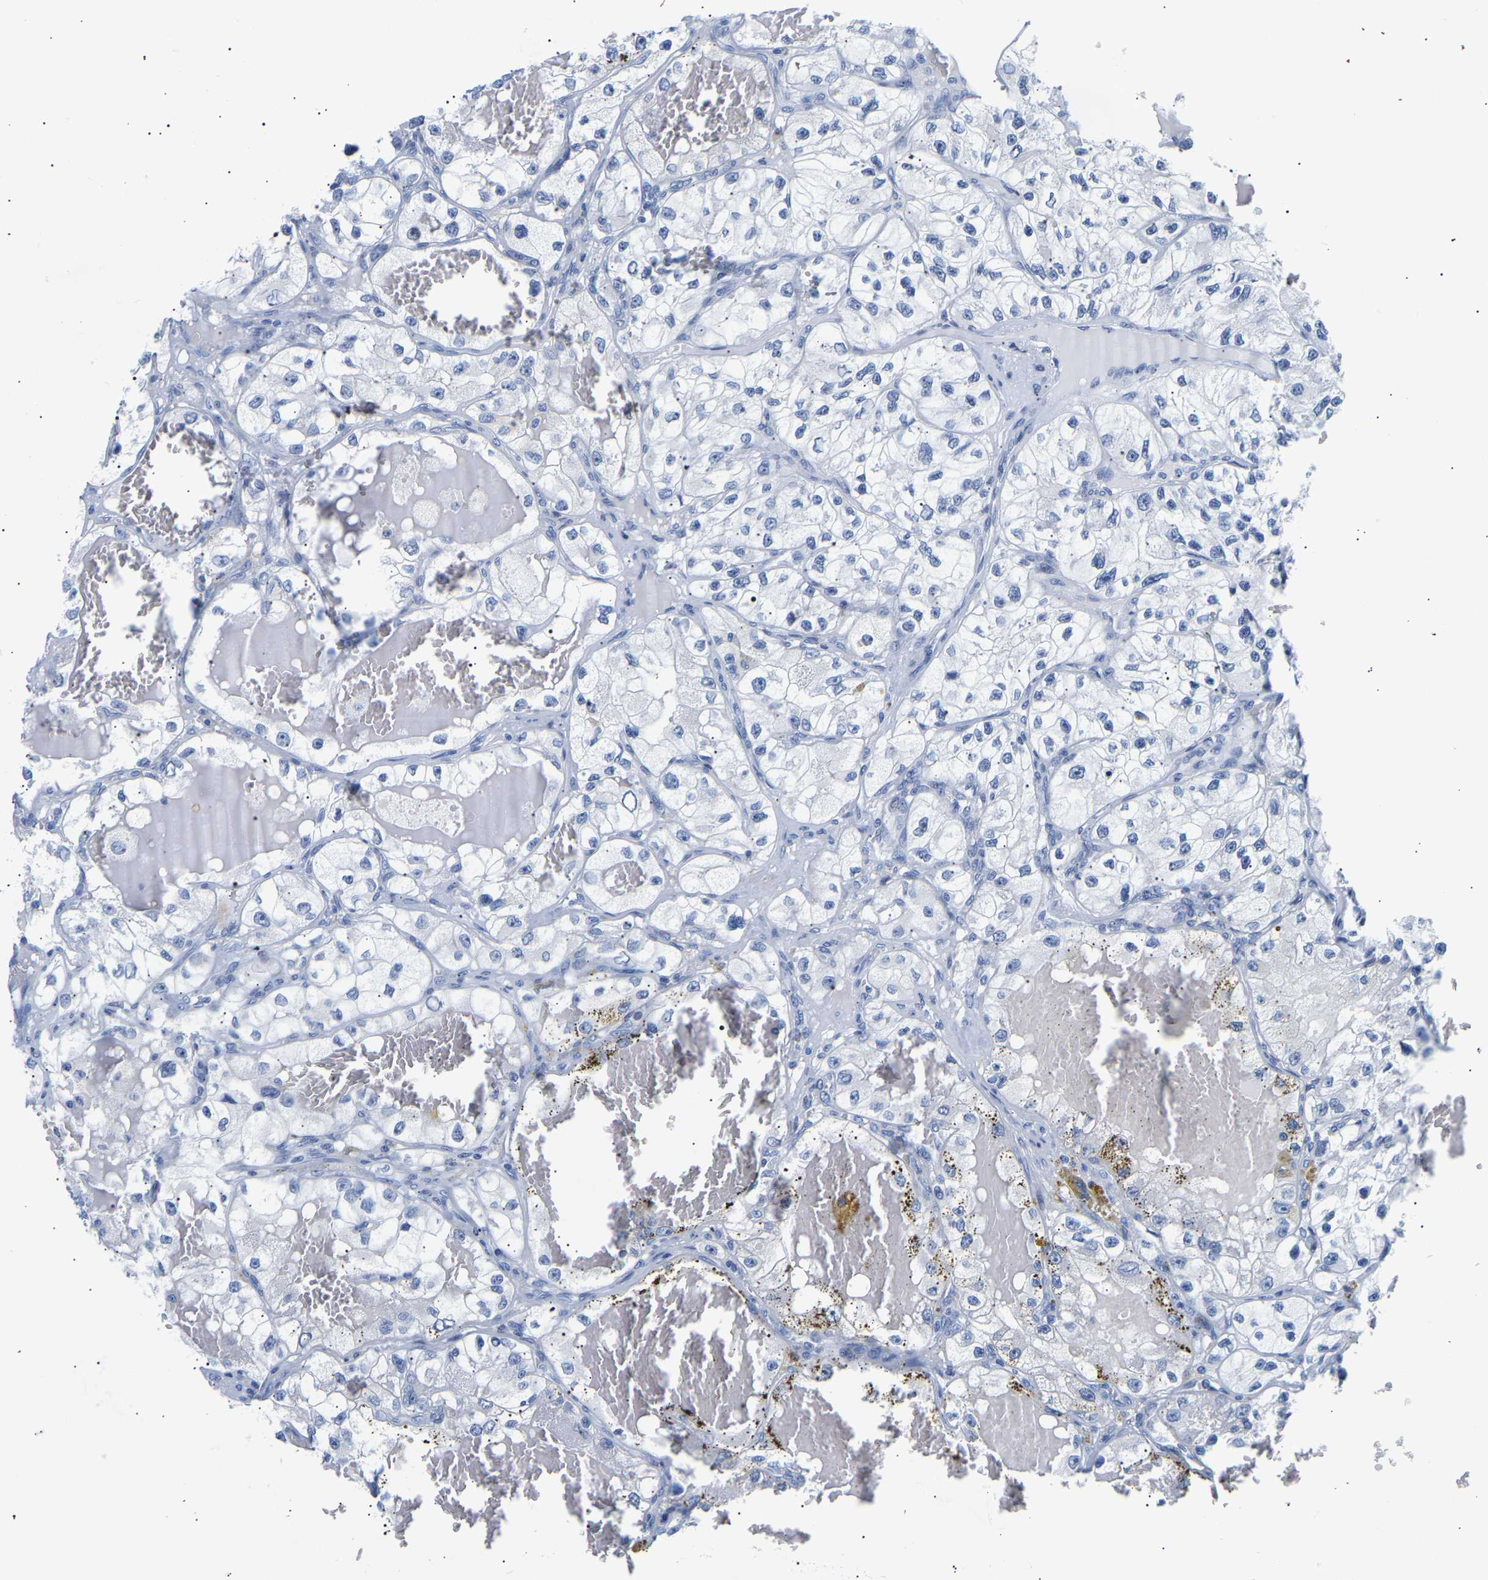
{"staining": {"intensity": "negative", "quantity": "none", "location": "none"}, "tissue": "renal cancer", "cell_type": "Tumor cells", "image_type": "cancer", "snomed": [{"axis": "morphology", "description": "Adenocarcinoma, NOS"}, {"axis": "topography", "description": "Kidney"}], "caption": "Human renal cancer (adenocarcinoma) stained for a protein using immunohistochemistry (IHC) exhibits no expression in tumor cells.", "gene": "SPINK2", "patient": {"sex": "female", "age": 57}}